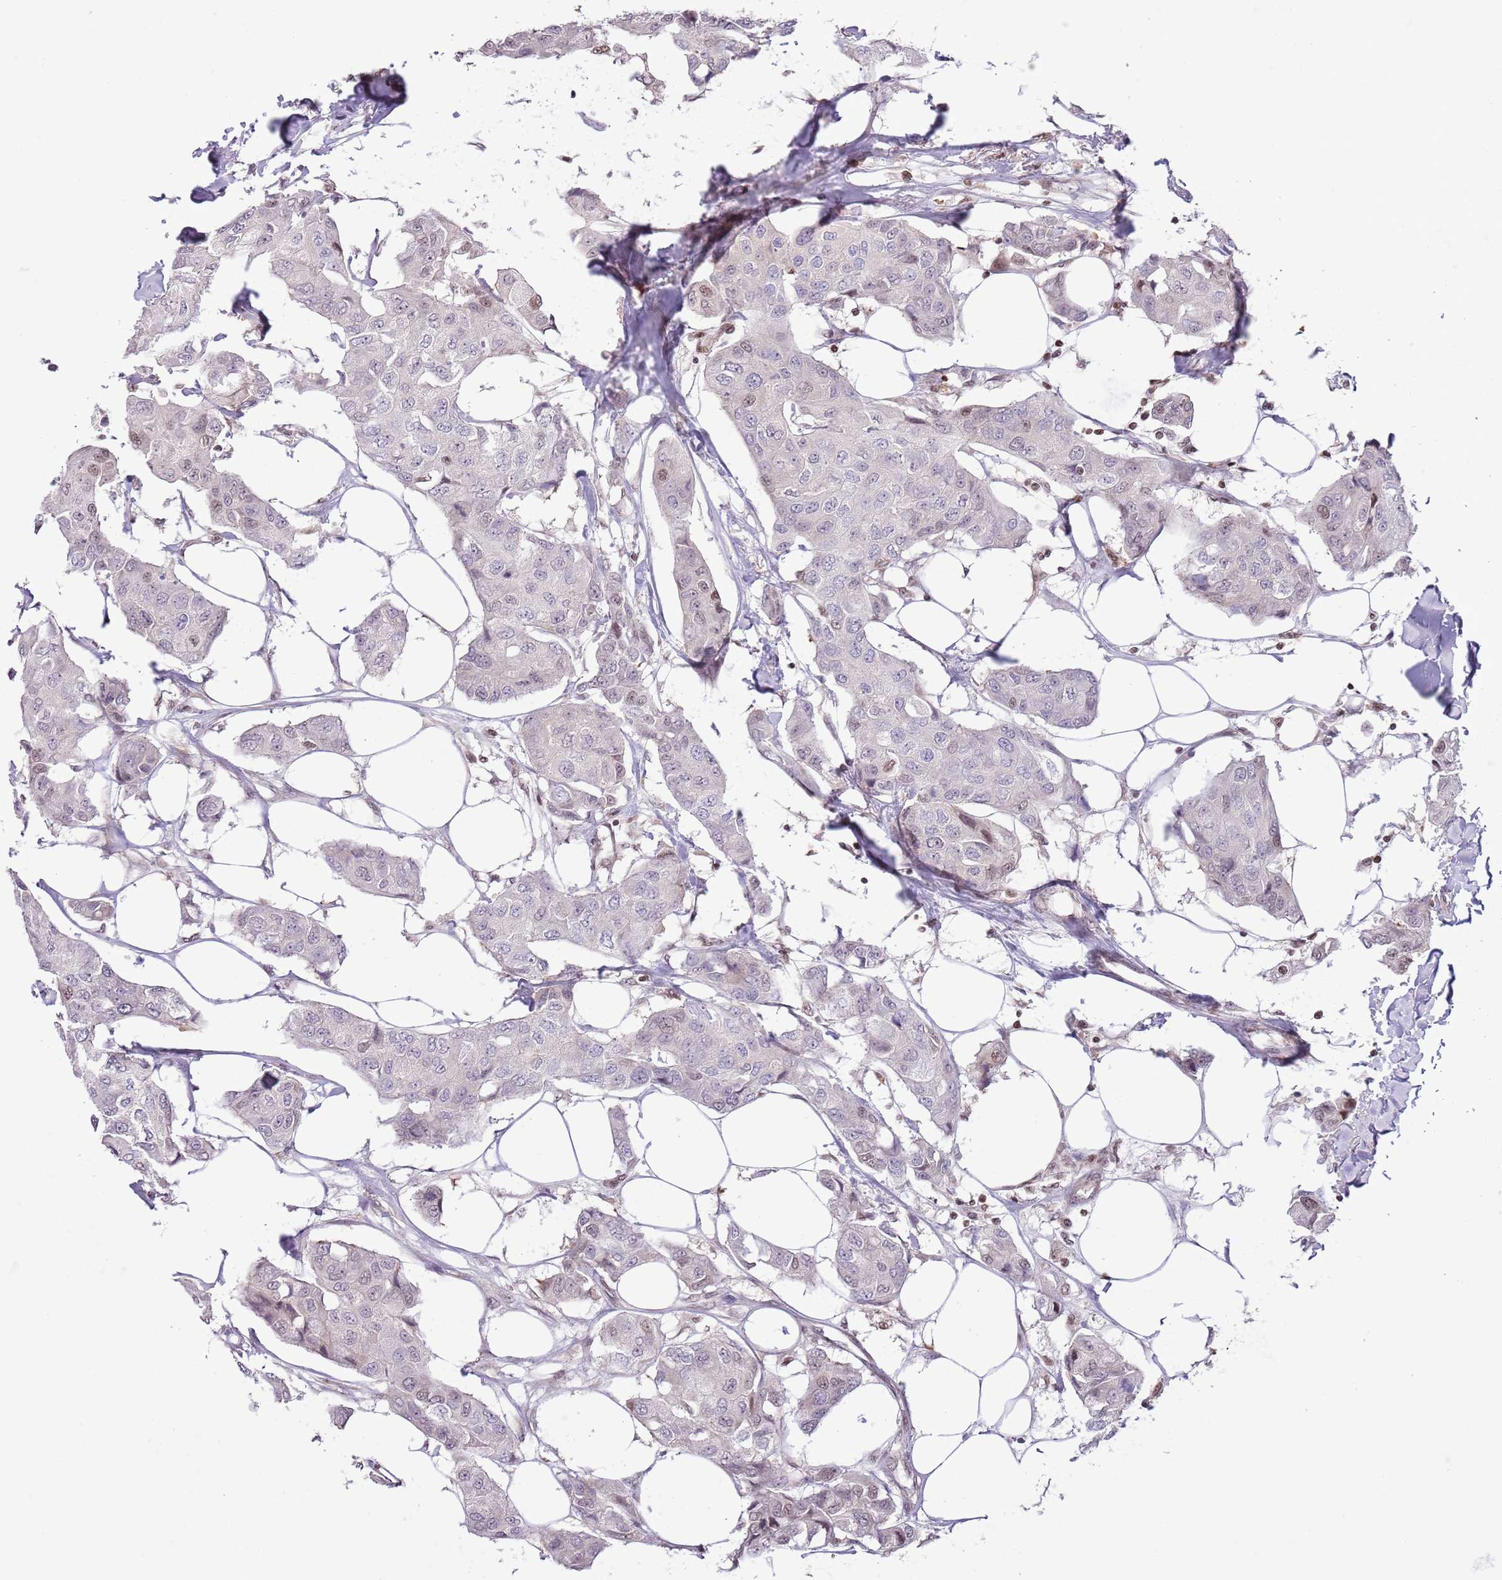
{"staining": {"intensity": "weak", "quantity": "<25%", "location": "nuclear"}, "tissue": "breast cancer", "cell_type": "Tumor cells", "image_type": "cancer", "snomed": [{"axis": "morphology", "description": "Duct carcinoma"}, {"axis": "topography", "description": "Breast"}], "caption": "Invasive ductal carcinoma (breast) stained for a protein using immunohistochemistry exhibits no staining tumor cells.", "gene": "SELENOH", "patient": {"sex": "female", "age": 80}}